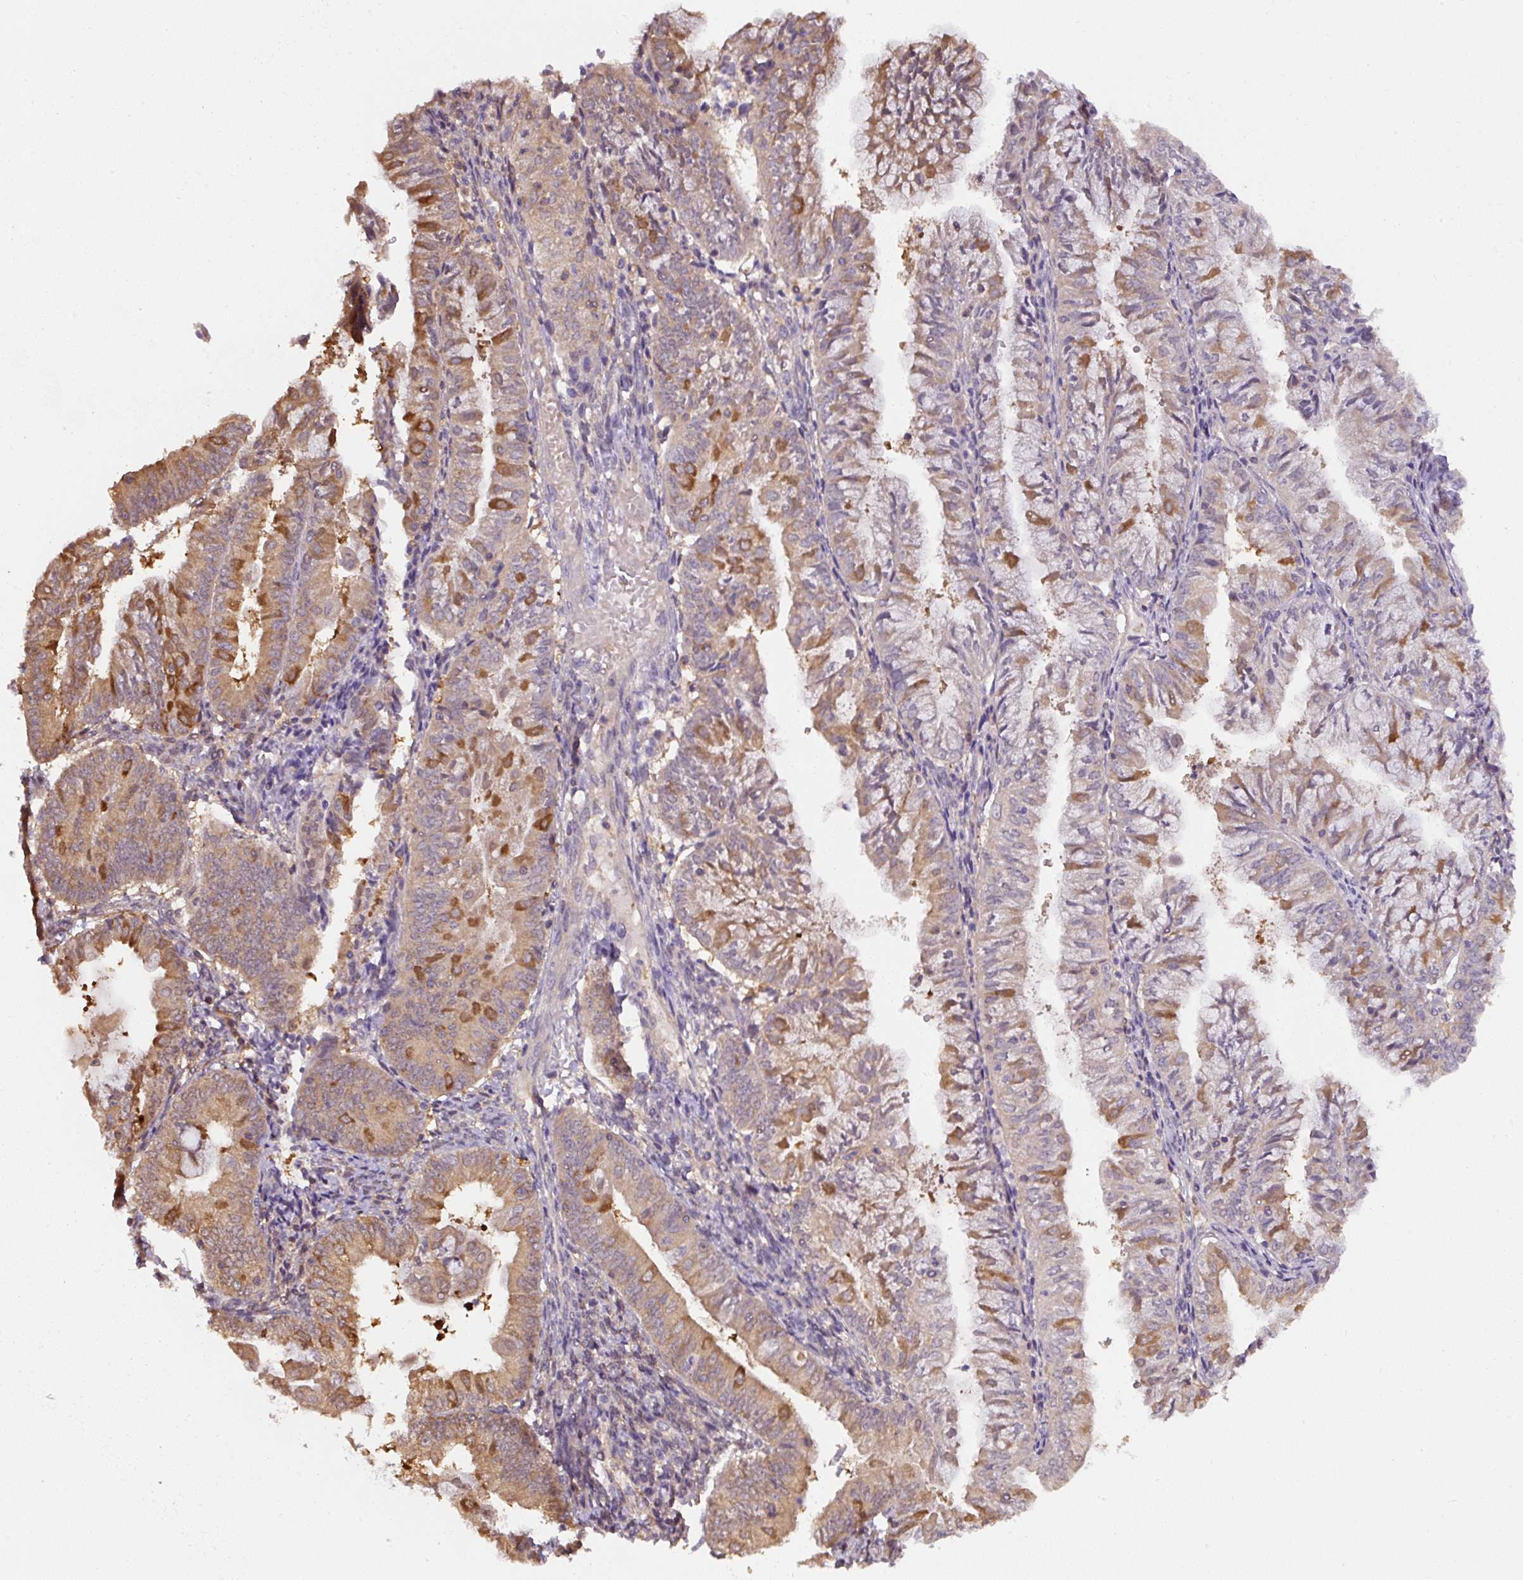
{"staining": {"intensity": "strong", "quantity": "25%-75%", "location": "cytoplasmic/membranous"}, "tissue": "endometrial cancer", "cell_type": "Tumor cells", "image_type": "cancer", "snomed": [{"axis": "morphology", "description": "Adenocarcinoma, NOS"}, {"axis": "topography", "description": "Endometrium"}], "caption": "Adenocarcinoma (endometrial) stained for a protein shows strong cytoplasmic/membranous positivity in tumor cells. The staining was performed using DAB to visualize the protein expression in brown, while the nuclei were stained in blue with hematoxylin (Magnification: 20x).", "gene": "ST13", "patient": {"sex": "female", "age": 55}}